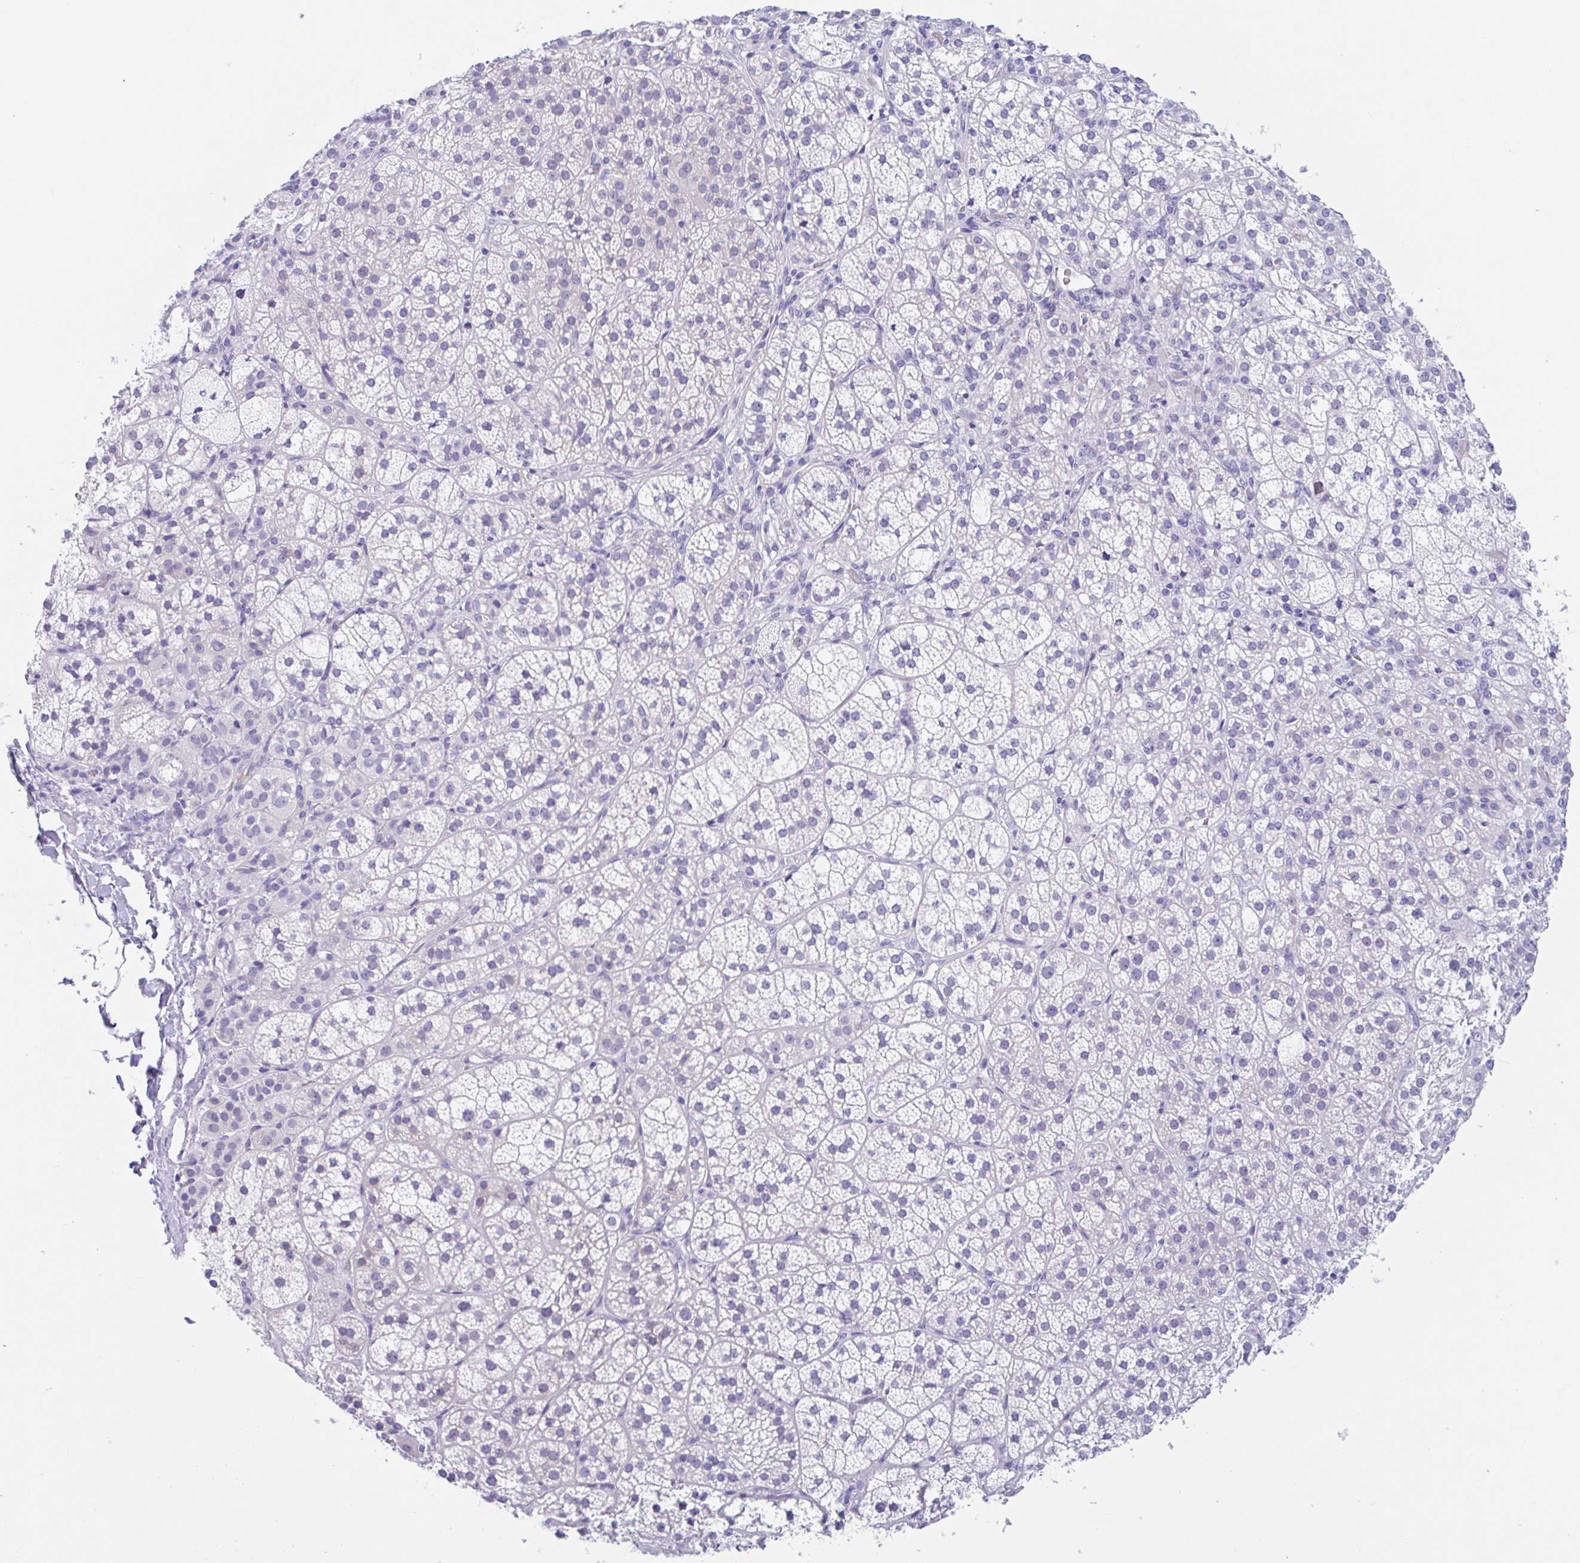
{"staining": {"intensity": "negative", "quantity": "none", "location": "none"}, "tissue": "adrenal gland", "cell_type": "Glandular cells", "image_type": "normal", "snomed": [{"axis": "morphology", "description": "Normal tissue, NOS"}, {"axis": "topography", "description": "Adrenal gland"}], "caption": "Adrenal gland stained for a protein using immunohistochemistry (IHC) reveals no staining glandular cells.", "gene": "OR6N2", "patient": {"sex": "female", "age": 60}}